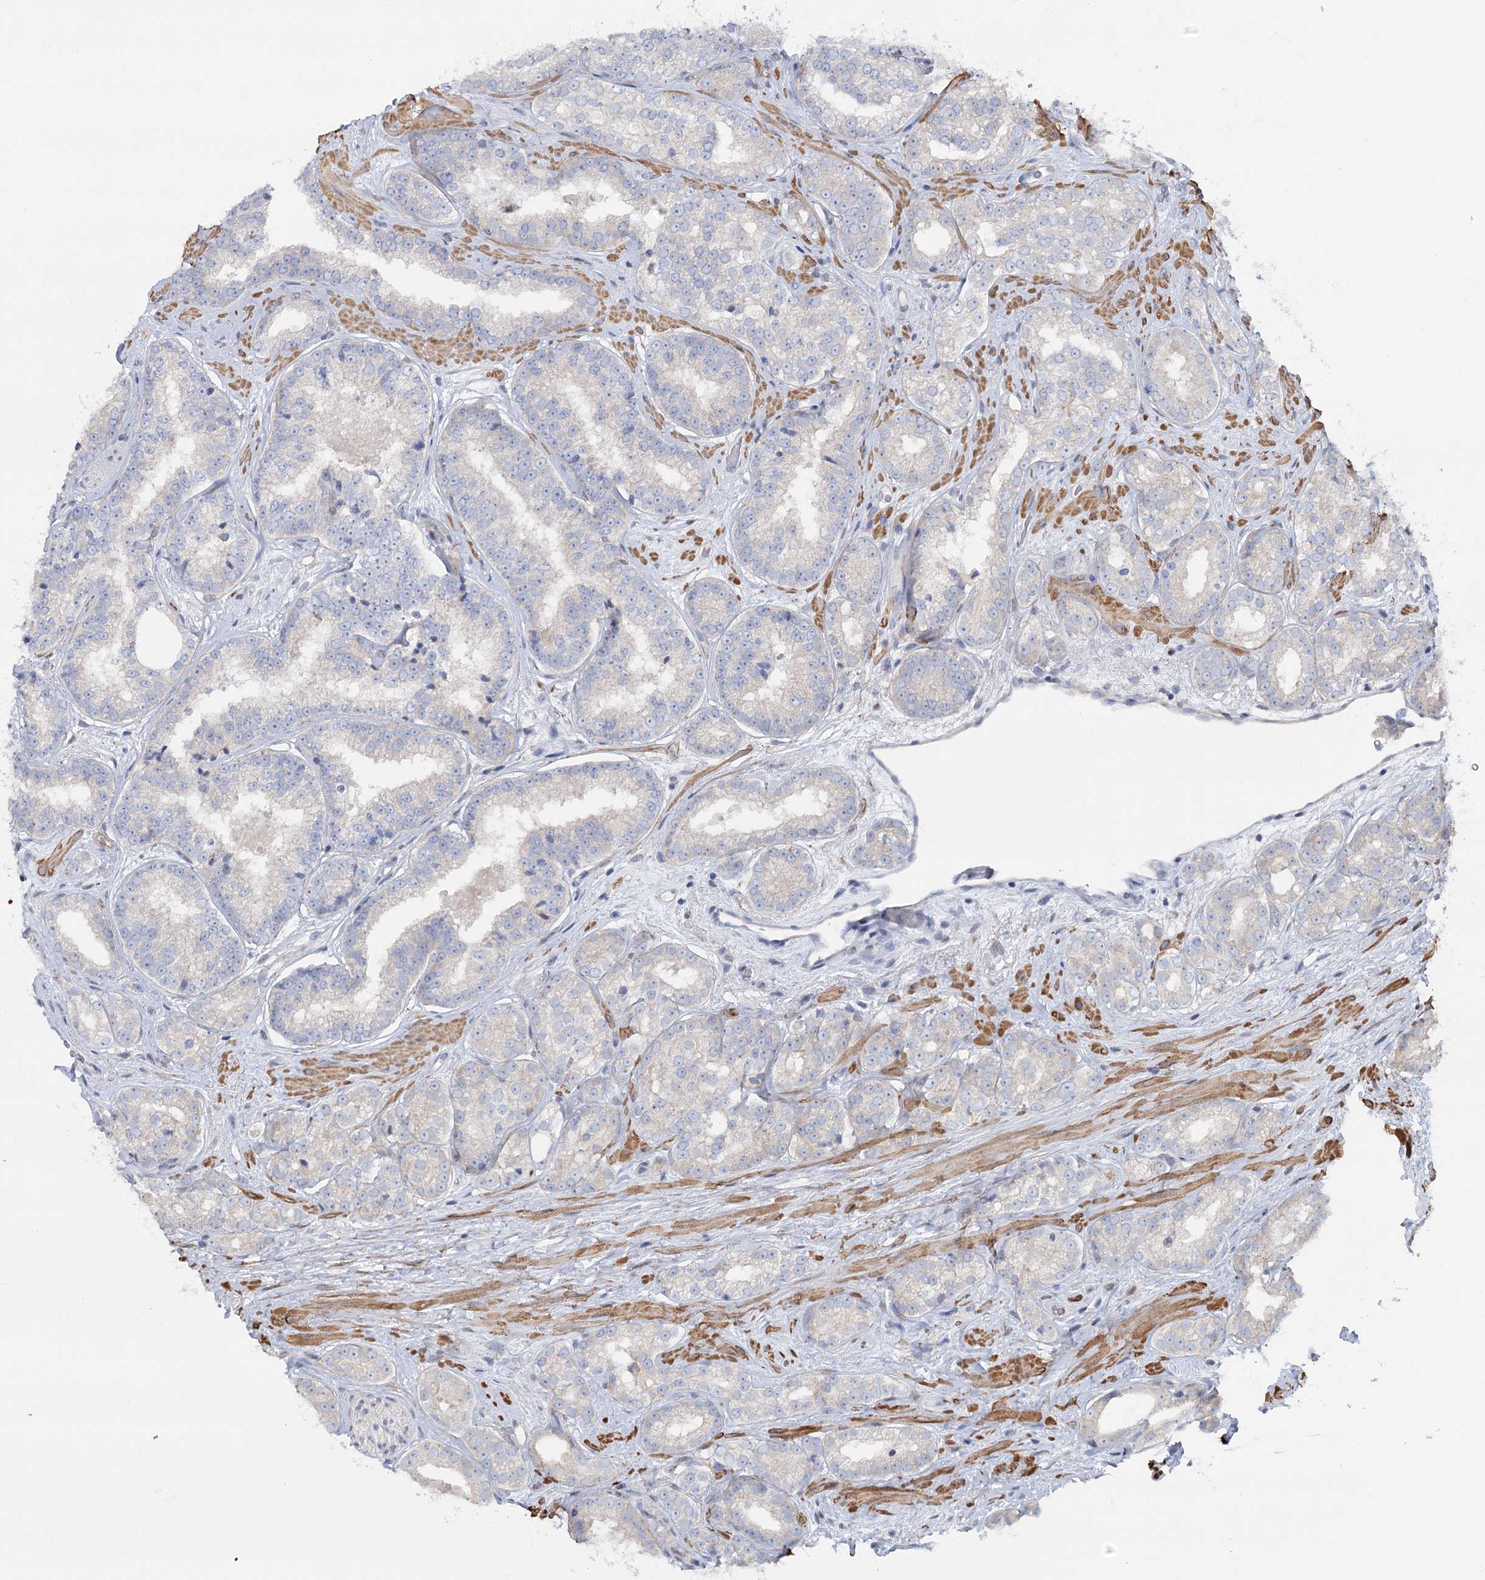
{"staining": {"intensity": "negative", "quantity": "none", "location": "none"}, "tissue": "prostate cancer", "cell_type": "Tumor cells", "image_type": "cancer", "snomed": [{"axis": "morphology", "description": "Normal tissue, NOS"}, {"axis": "morphology", "description": "Adenocarcinoma, High grade"}, {"axis": "topography", "description": "Prostate"}], "caption": "High magnification brightfield microscopy of high-grade adenocarcinoma (prostate) stained with DAB (brown) and counterstained with hematoxylin (blue): tumor cells show no significant positivity.", "gene": "LARP1B", "patient": {"sex": "male", "age": 83}}